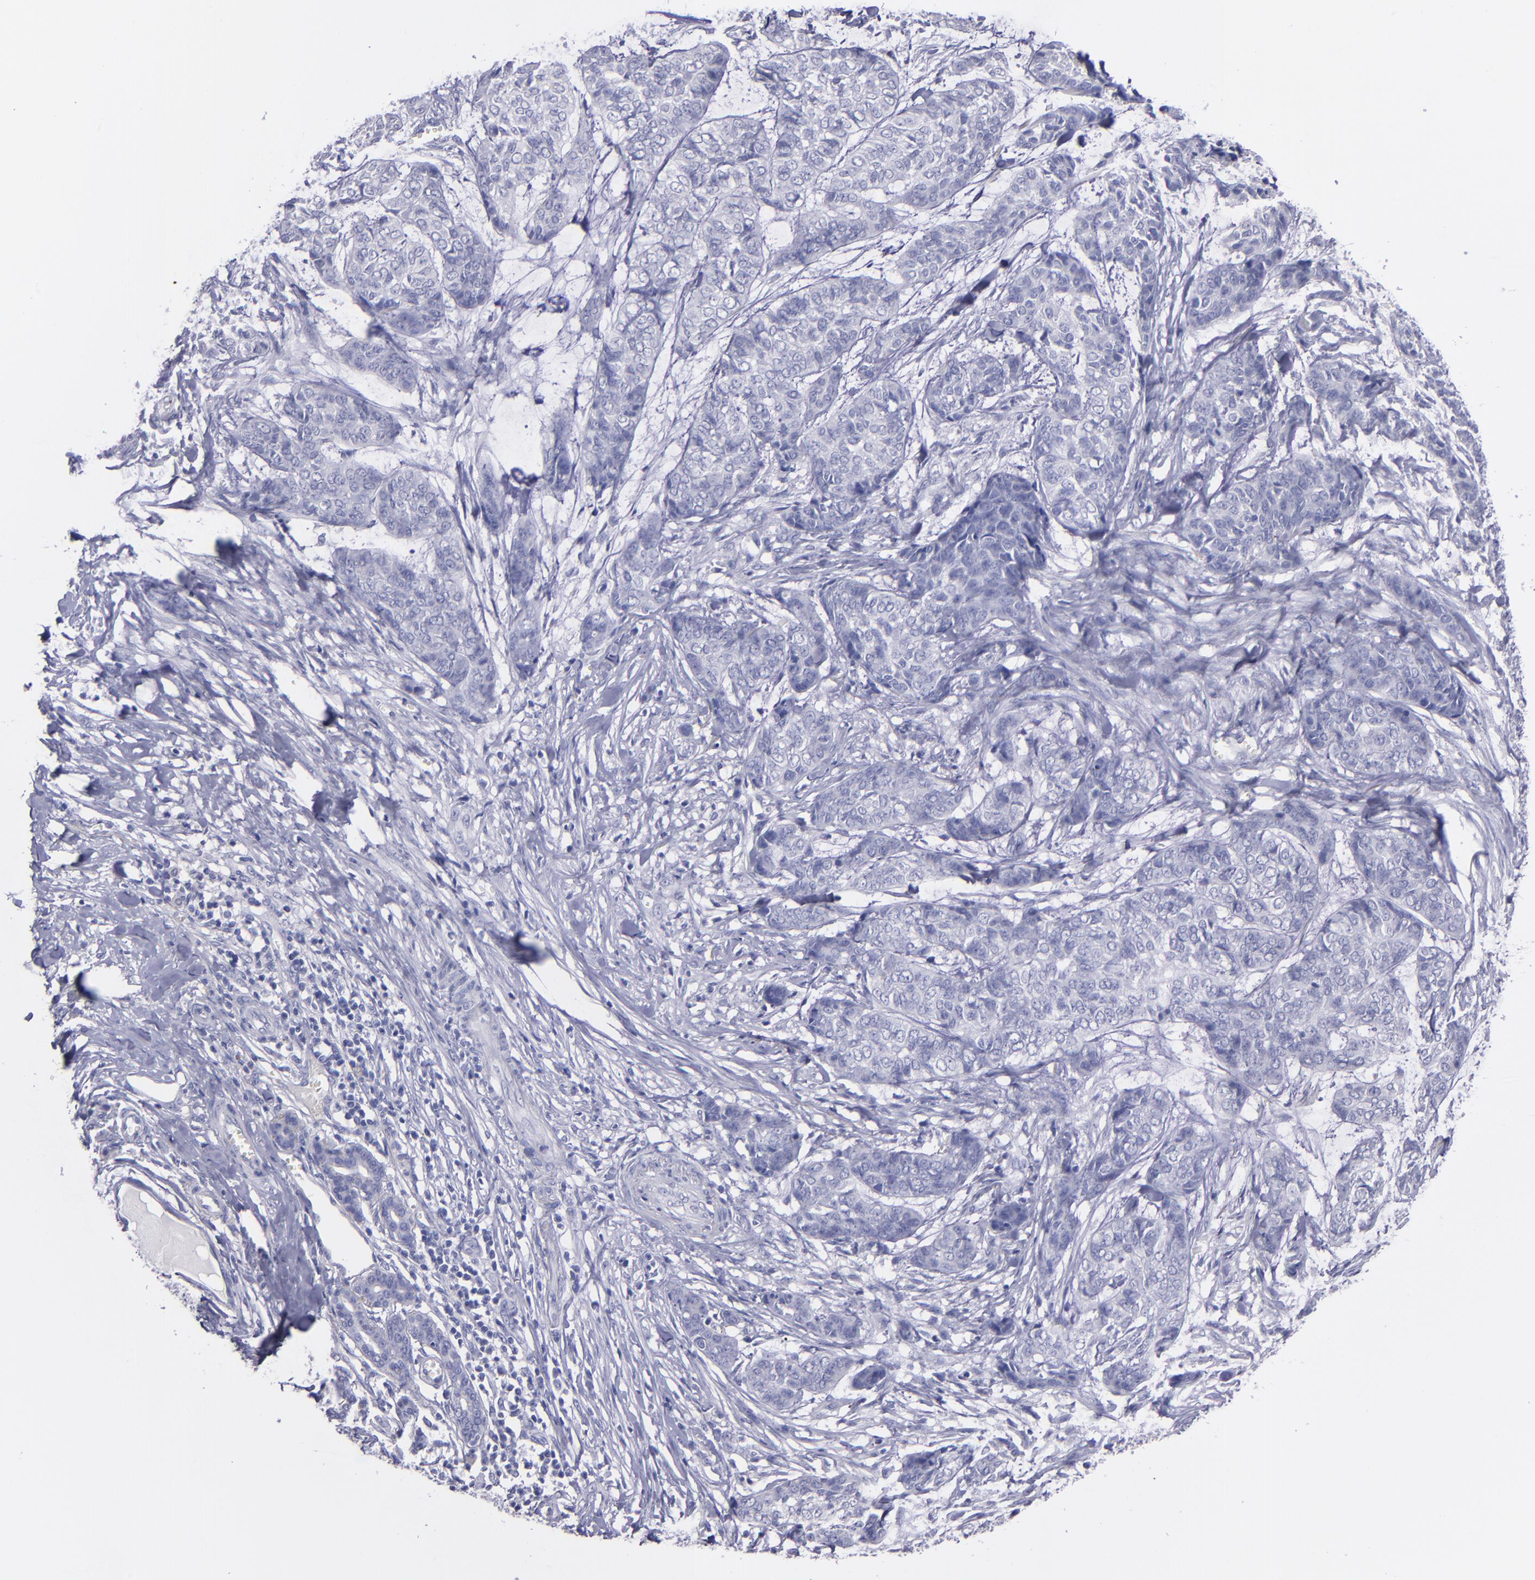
{"staining": {"intensity": "negative", "quantity": "none", "location": "none"}, "tissue": "skin cancer", "cell_type": "Tumor cells", "image_type": "cancer", "snomed": [{"axis": "morphology", "description": "Basal cell carcinoma"}, {"axis": "topography", "description": "Skin"}], "caption": "Immunohistochemistry (IHC) image of human basal cell carcinoma (skin) stained for a protein (brown), which exhibits no staining in tumor cells. (Stains: DAB immunohistochemistry with hematoxylin counter stain, Microscopy: brightfield microscopy at high magnification).", "gene": "SNAP25", "patient": {"sex": "female", "age": 64}}